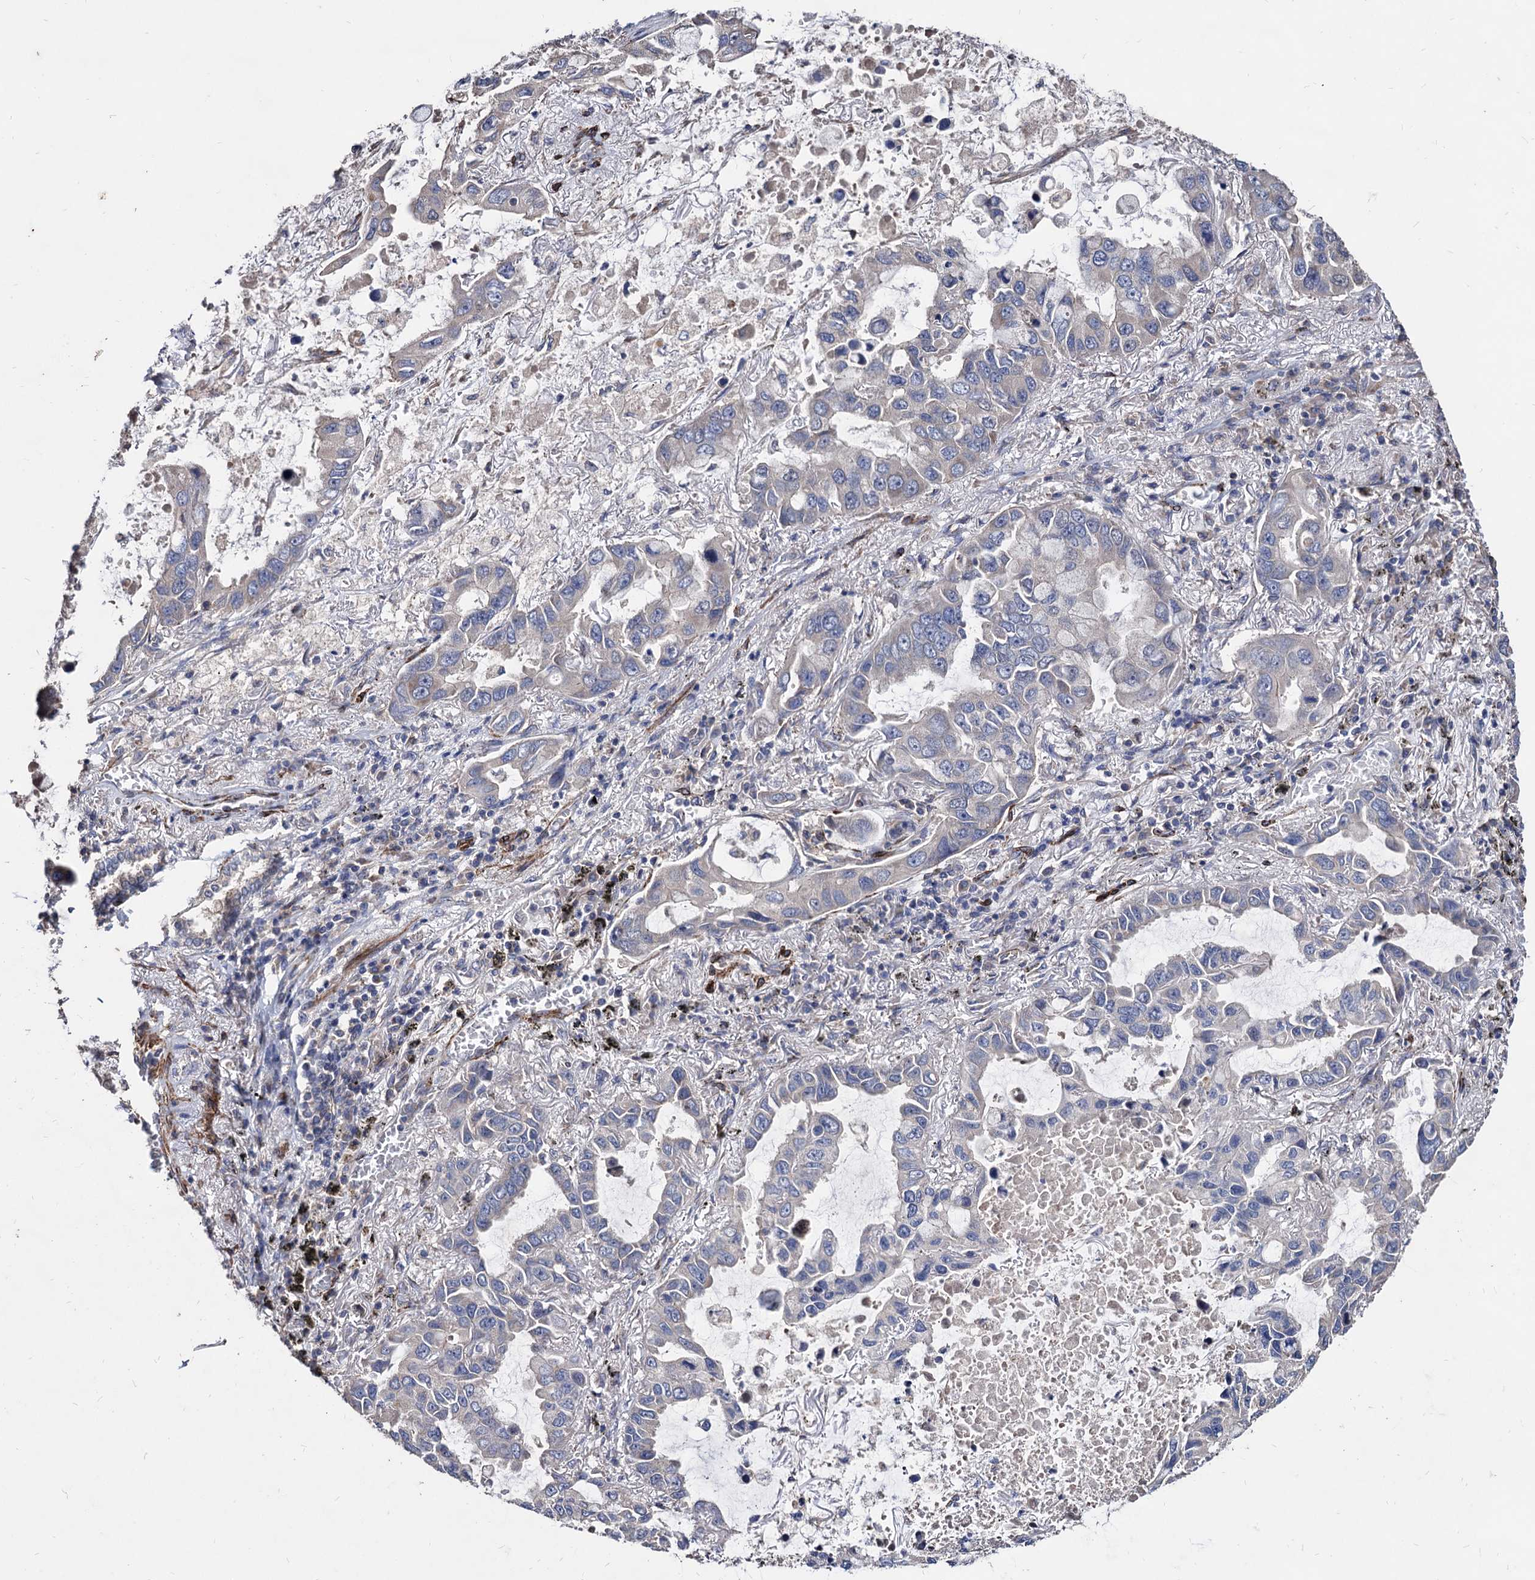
{"staining": {"intensity": "negative", "quantity": "none", "location": "none"}, "tissue": "lung cancer", "cell_type": "Tumor cells", "image_type": "cancer", "snomed": [{"axis": "morphology", "description": "Adenocarcinoma, NOS"}, {"axis": "topography", "description": "Lung"}], "caption": "Human adenocarcinoma (lung) stained for a protein using IHC exhibits no positivity in tumor cells.", "gene": "WDR11", "patient": {"sex": "male", "age": 64}}